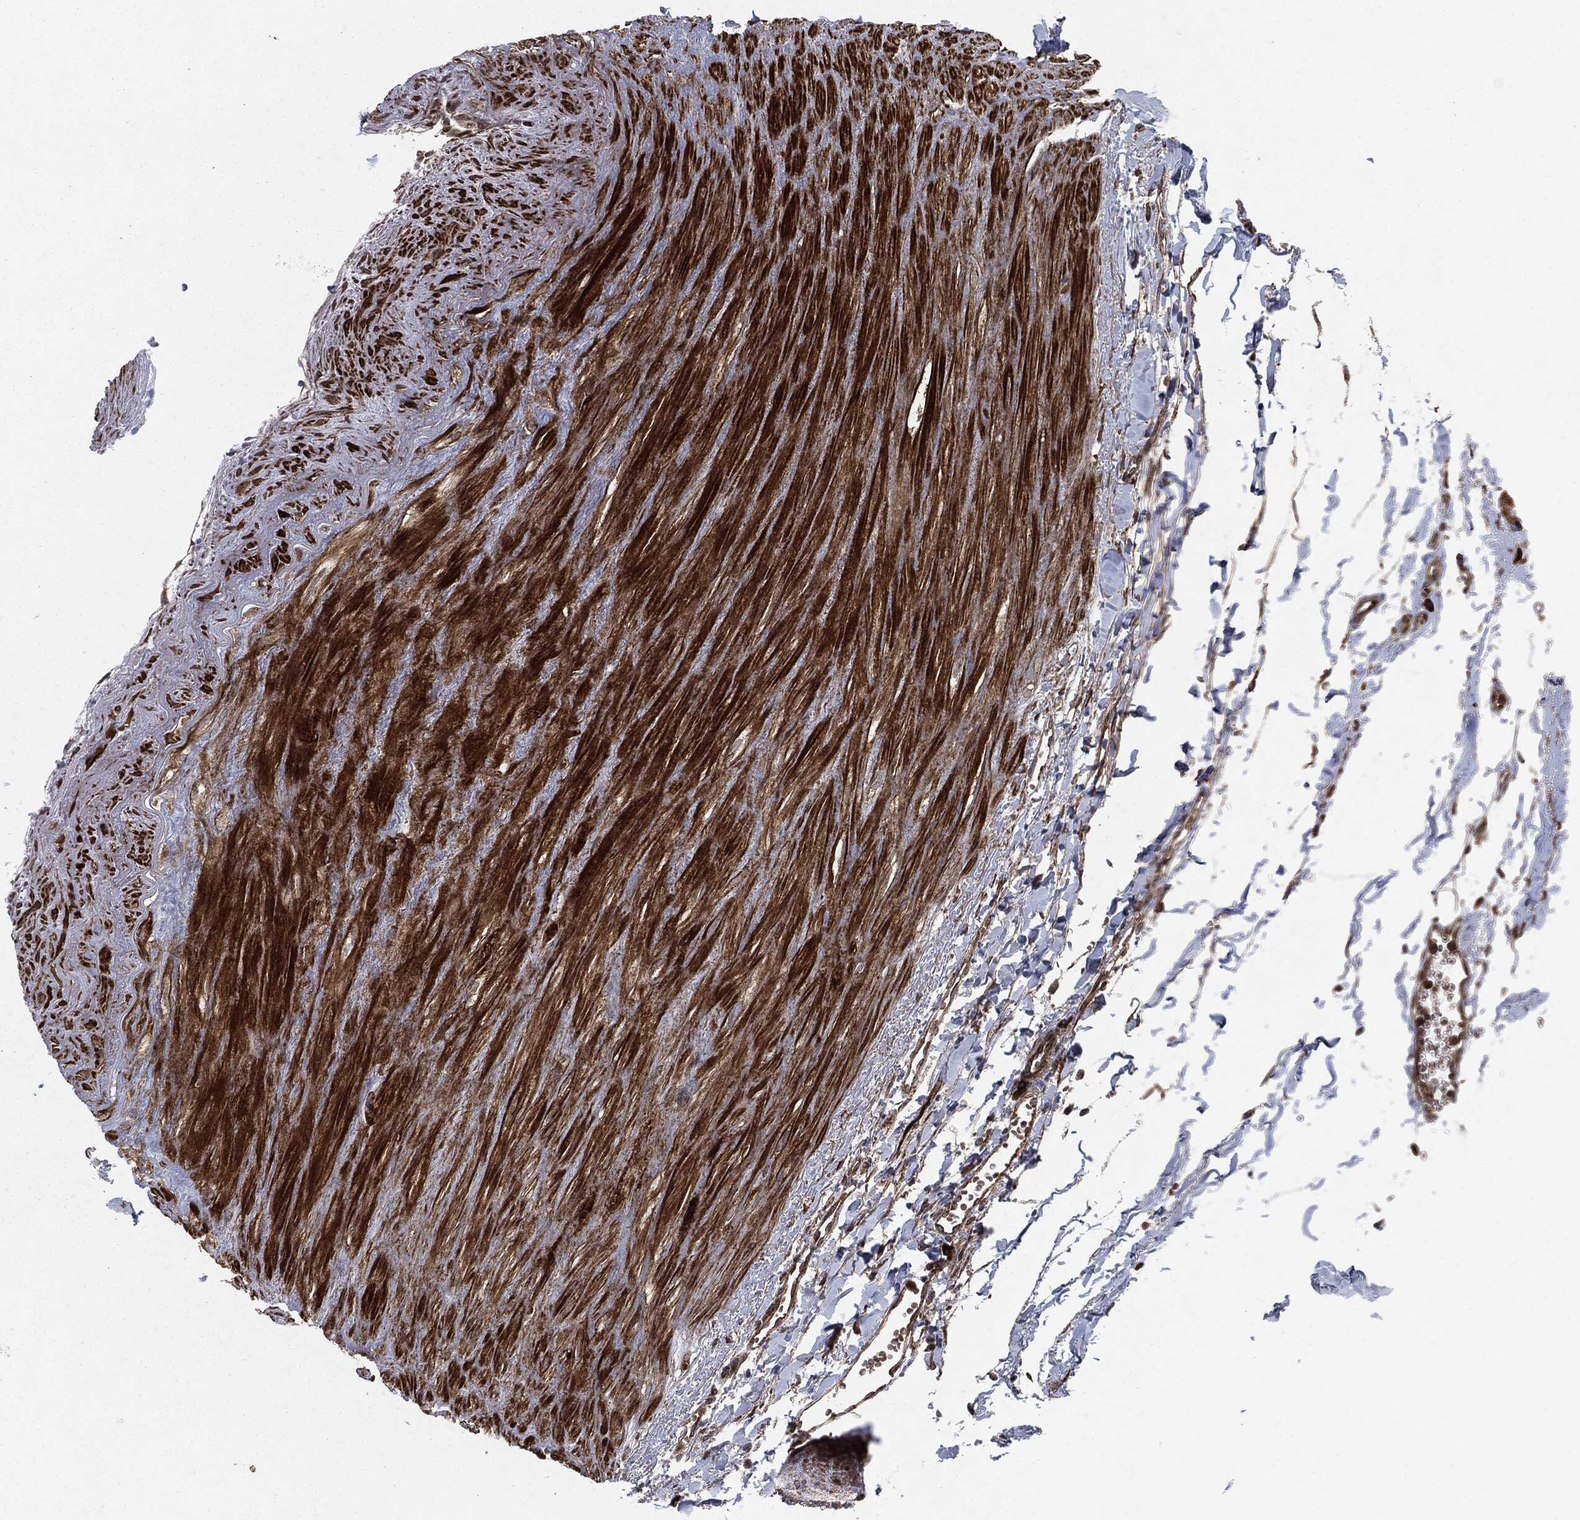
{"staining": {"intensity": "strong", "quantity": "25%-75%", "location": "cytoplasmic/membranous"}, "tissue": "soft tissue", "cell_type": "Fibroblasts", "image_type": "normal", "snomed": [{"axis": "morphology", "description": "Normal tissue, NOS"}, {"axis": "morphology", "description": "Adenocarcinoma, NOS"}, {"axis": "topography", "description": "Pancreas"}, {"axis": "topography", "description": "Peripheral nerve tissue"}], "caption": "Protein expression by IHC exhibits strong cytoplasmic/membranous expression in approximately 25%-75% of fibroblasts in unremarkable soft tissue. The staining was performed using DAB (3,3'-diaminobenzidine) to visualize the protein expression in brown, while the nuclei were stained in blue with hematoxylin (Magnification: 20x).", "gene": "RAF1", "patient": {"sex": "male", "age": 61}}